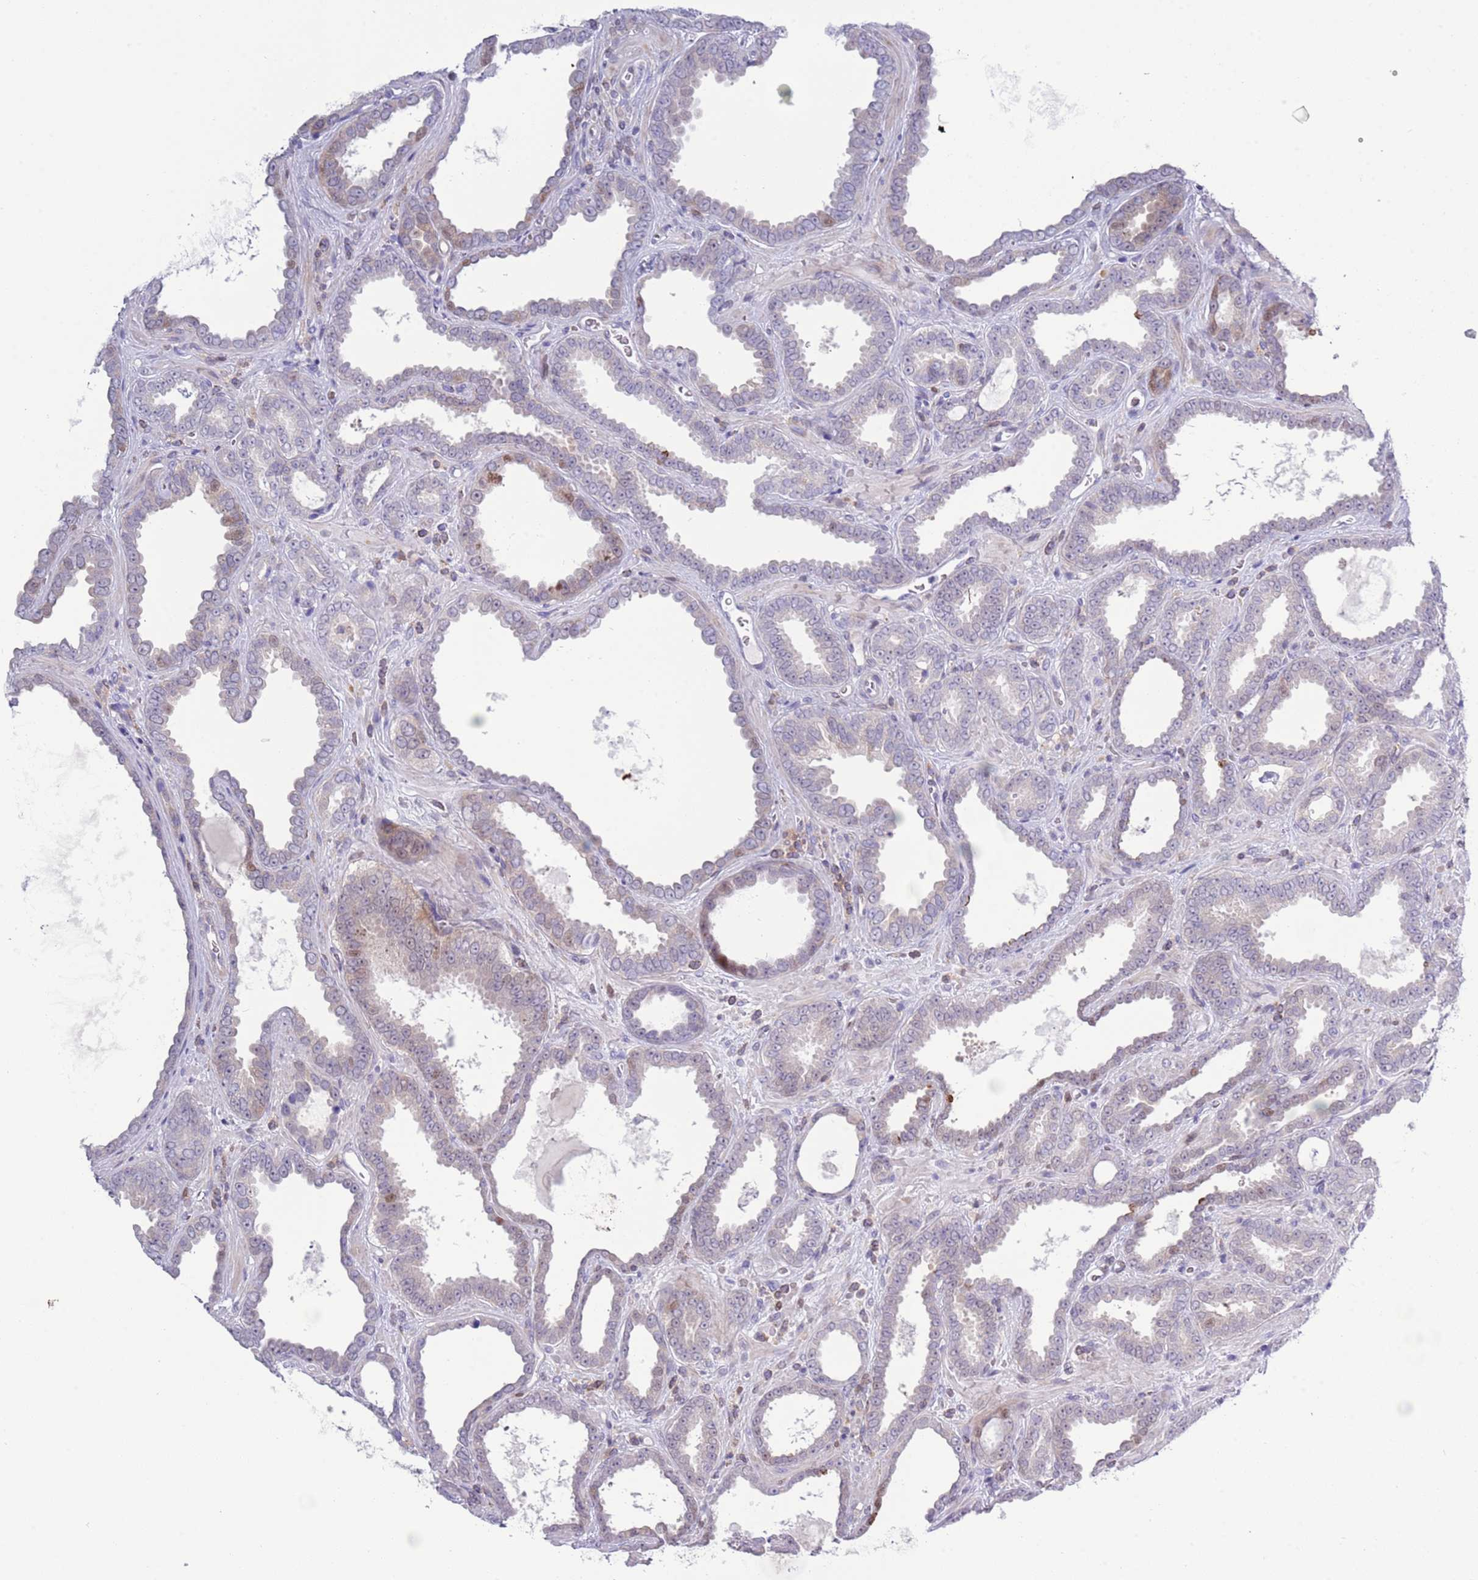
{"staining": {"intensity": "negative", "quantity": "none", "location": "none"}, "tissue": "prostate cancer", "cell_type": "Tumor cells", "image_type": "cancer", "snomed": [{"axis": "morphology", "description": "Adenocarcinoma, High grade"}, {"axis": "topography", "description": "Prostate"}], "caption": "Protein analysis of prostate cancer reveals no significant staining in tumor cells. (Immunohistochemistry (ihc), brightfield microscopy, high magnification).", "gene": "NBPF6", "patient": {"sex": "male", "age": 72}}